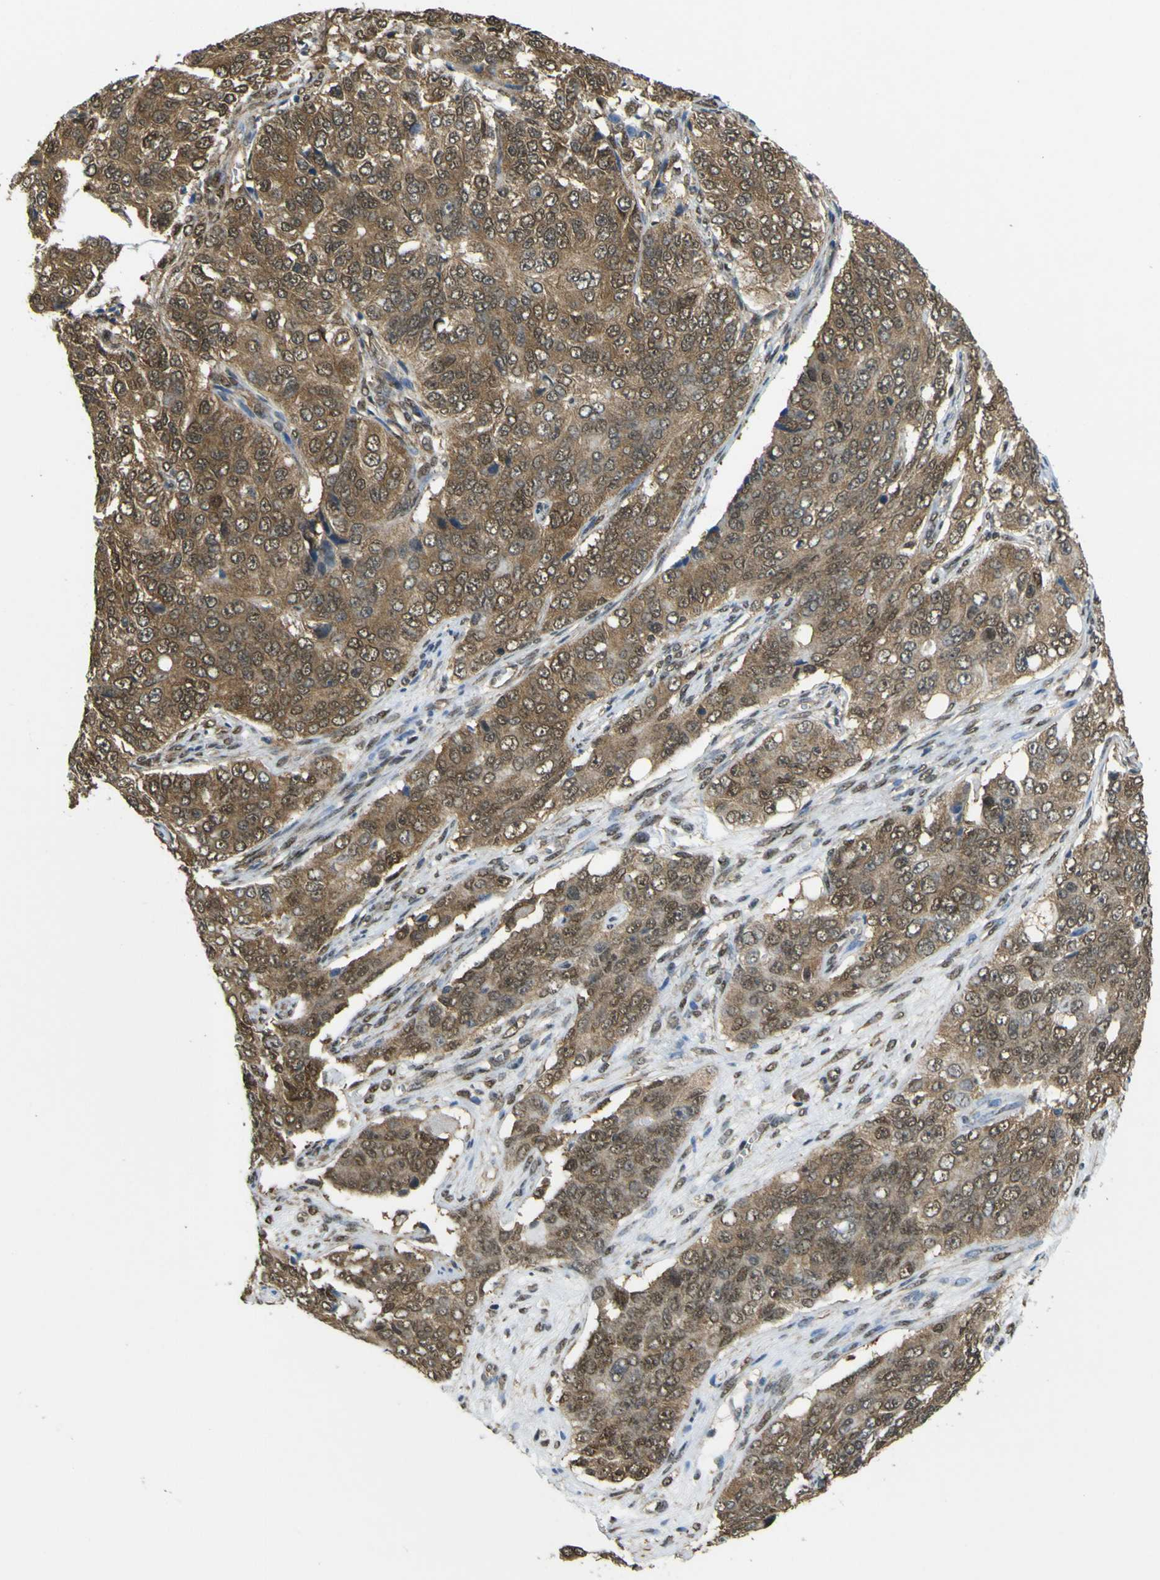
{"staining": {"intensity": "moderate", "quantity": ">75%", "location": "cytoplasmic/membranous,nuclear"}, "tissue": "ovarian cancer", "cell_type": "Tumor cells", "image_type": "cancer", "snomed": [{"axis": "morphology", "description": "Carcinoma, endometroid"}, {"axis": "topography", "description": "Ovary"}], "caption": "Protein staining of ovarian endometroid carcinoma tissue demonstrates moderate cytoplasmic/membranous and nuclear positivity in about >75% of tumor cells.", "gene": "YWHAG", "patient": {"sex": "female", "age": 51}}